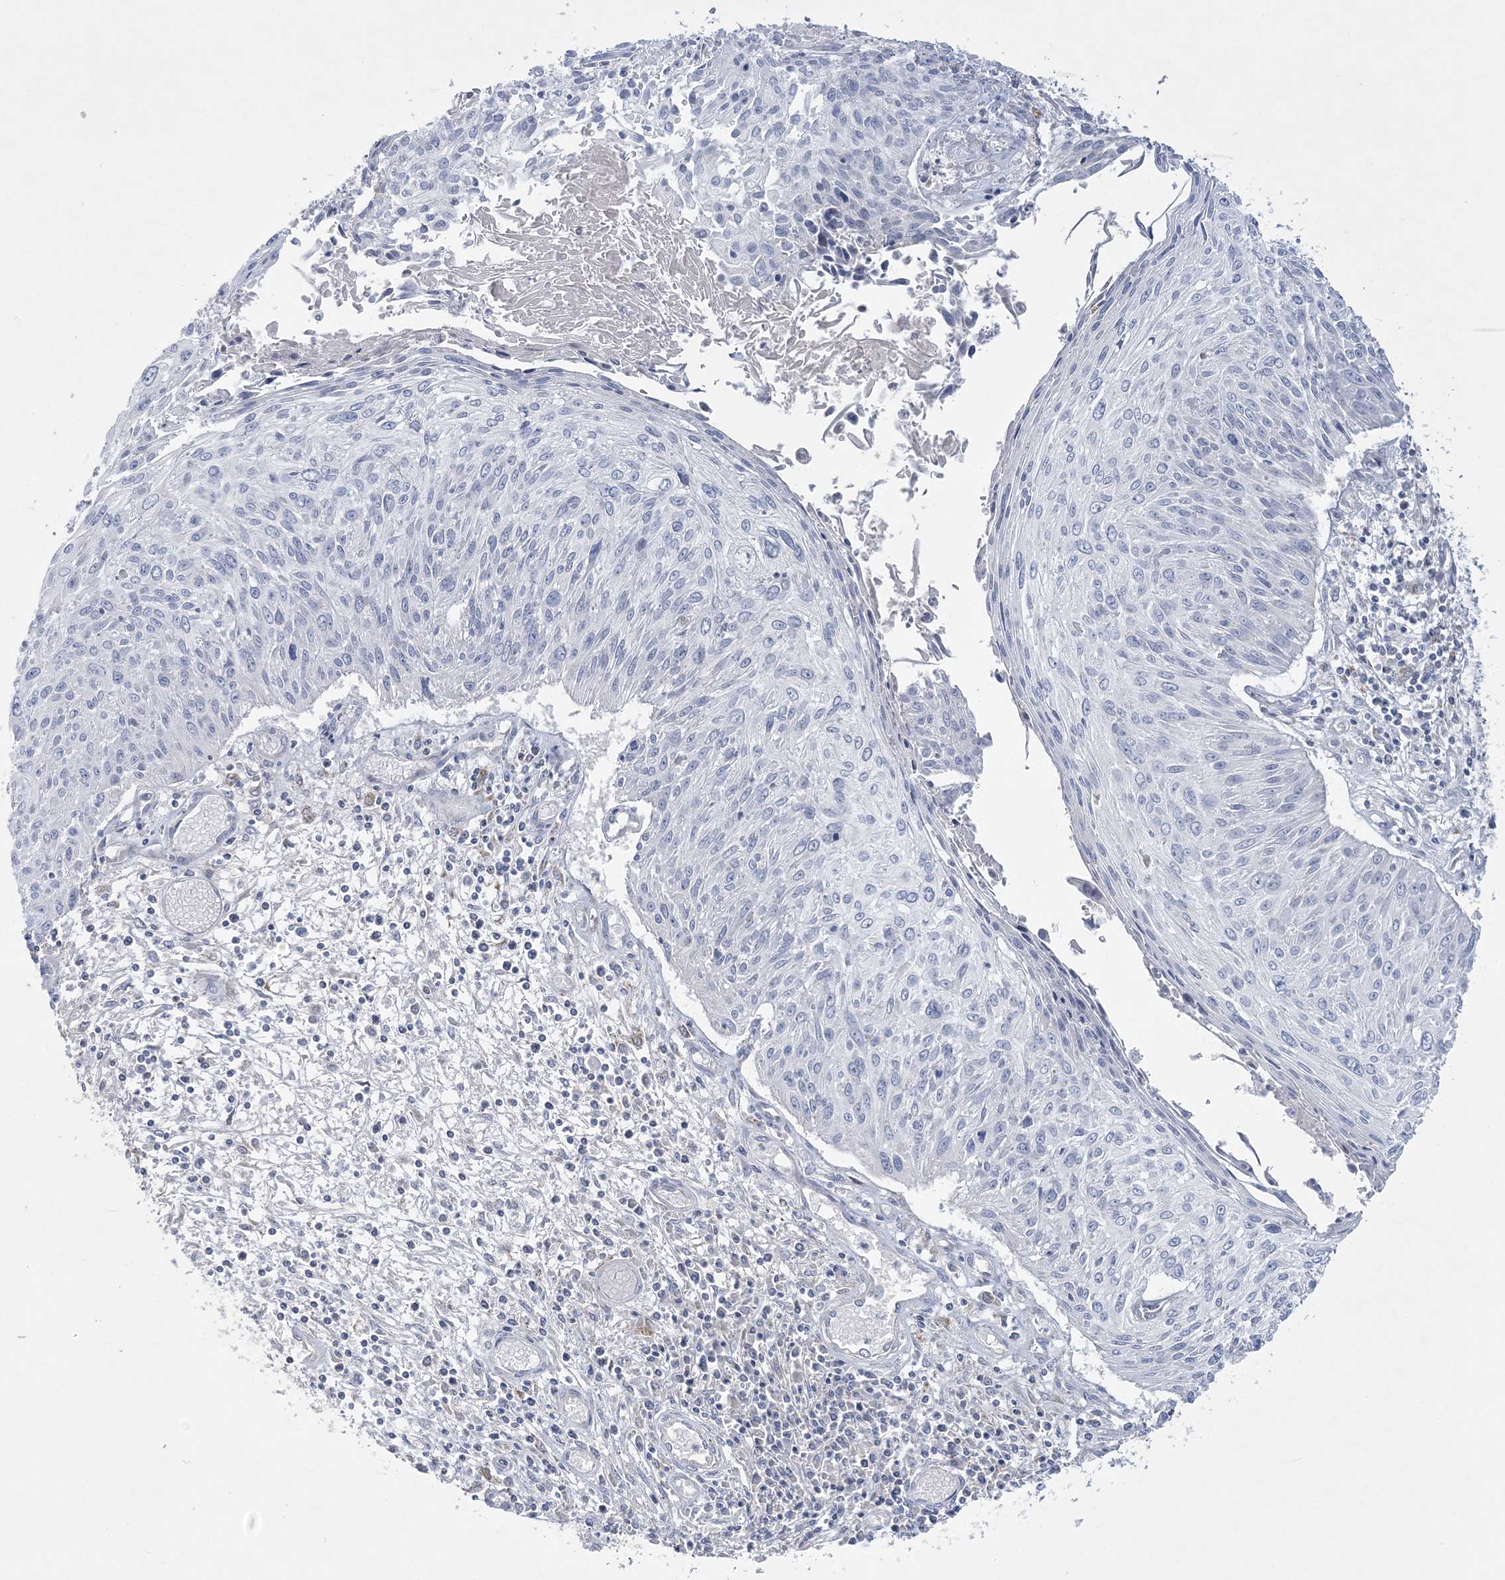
{"staining": {"intensity": "negative", "quantity": "none", "location": "none"}, "tissue": "cervical cancer", "cell_type": "Tumor cells", "image_type": "cancer", "snomed": [{"axis": "morphology", "description": "Squamous cell carcinoma, NOS"}, {"axis": "topography", "description": "Cervix"}], "caption": "Tumor cells are negative for brown protein staining in cervical squamous cell carcinoma.", "gene": "TBC1D7", "patient": {"sex": "female", "age": 51}}